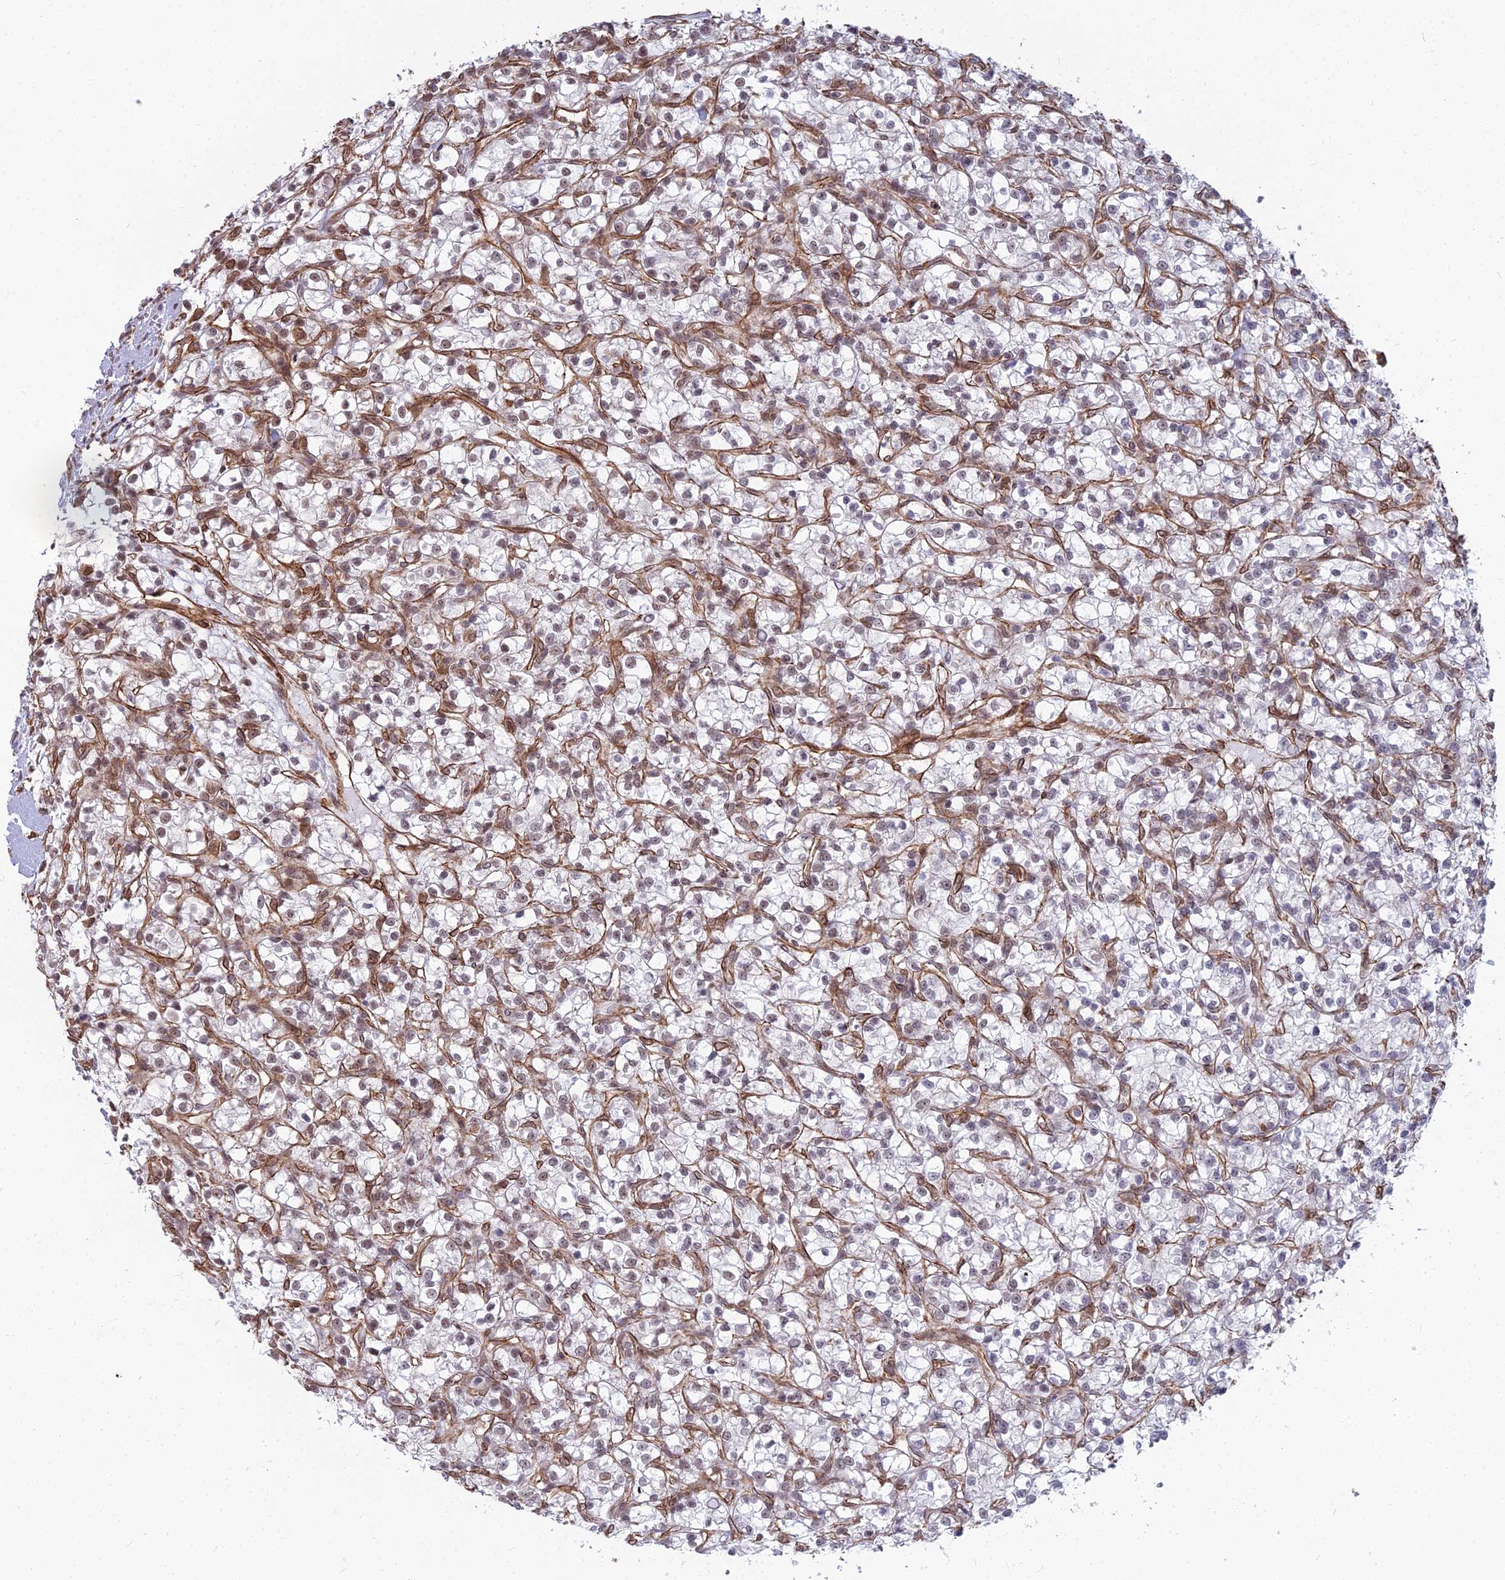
{"staining": {"intensity": "weak", "quantity": "<25%", "location": "nuclear"}, "tissue": "renal cancer", "cell_type": "Tumor cells", "image_type": "cancer", "snomed": [{"axis": "morphology", "description": "Adenocarcinoma, NOS"}, {"axis": "topography", "description": "Kidney"}], "caption": "There is no significant positivity in tumor cells of adenocarcinoma (renal).", "gene": "YJU2", "patient": {"sex": "female", "age": 59}}